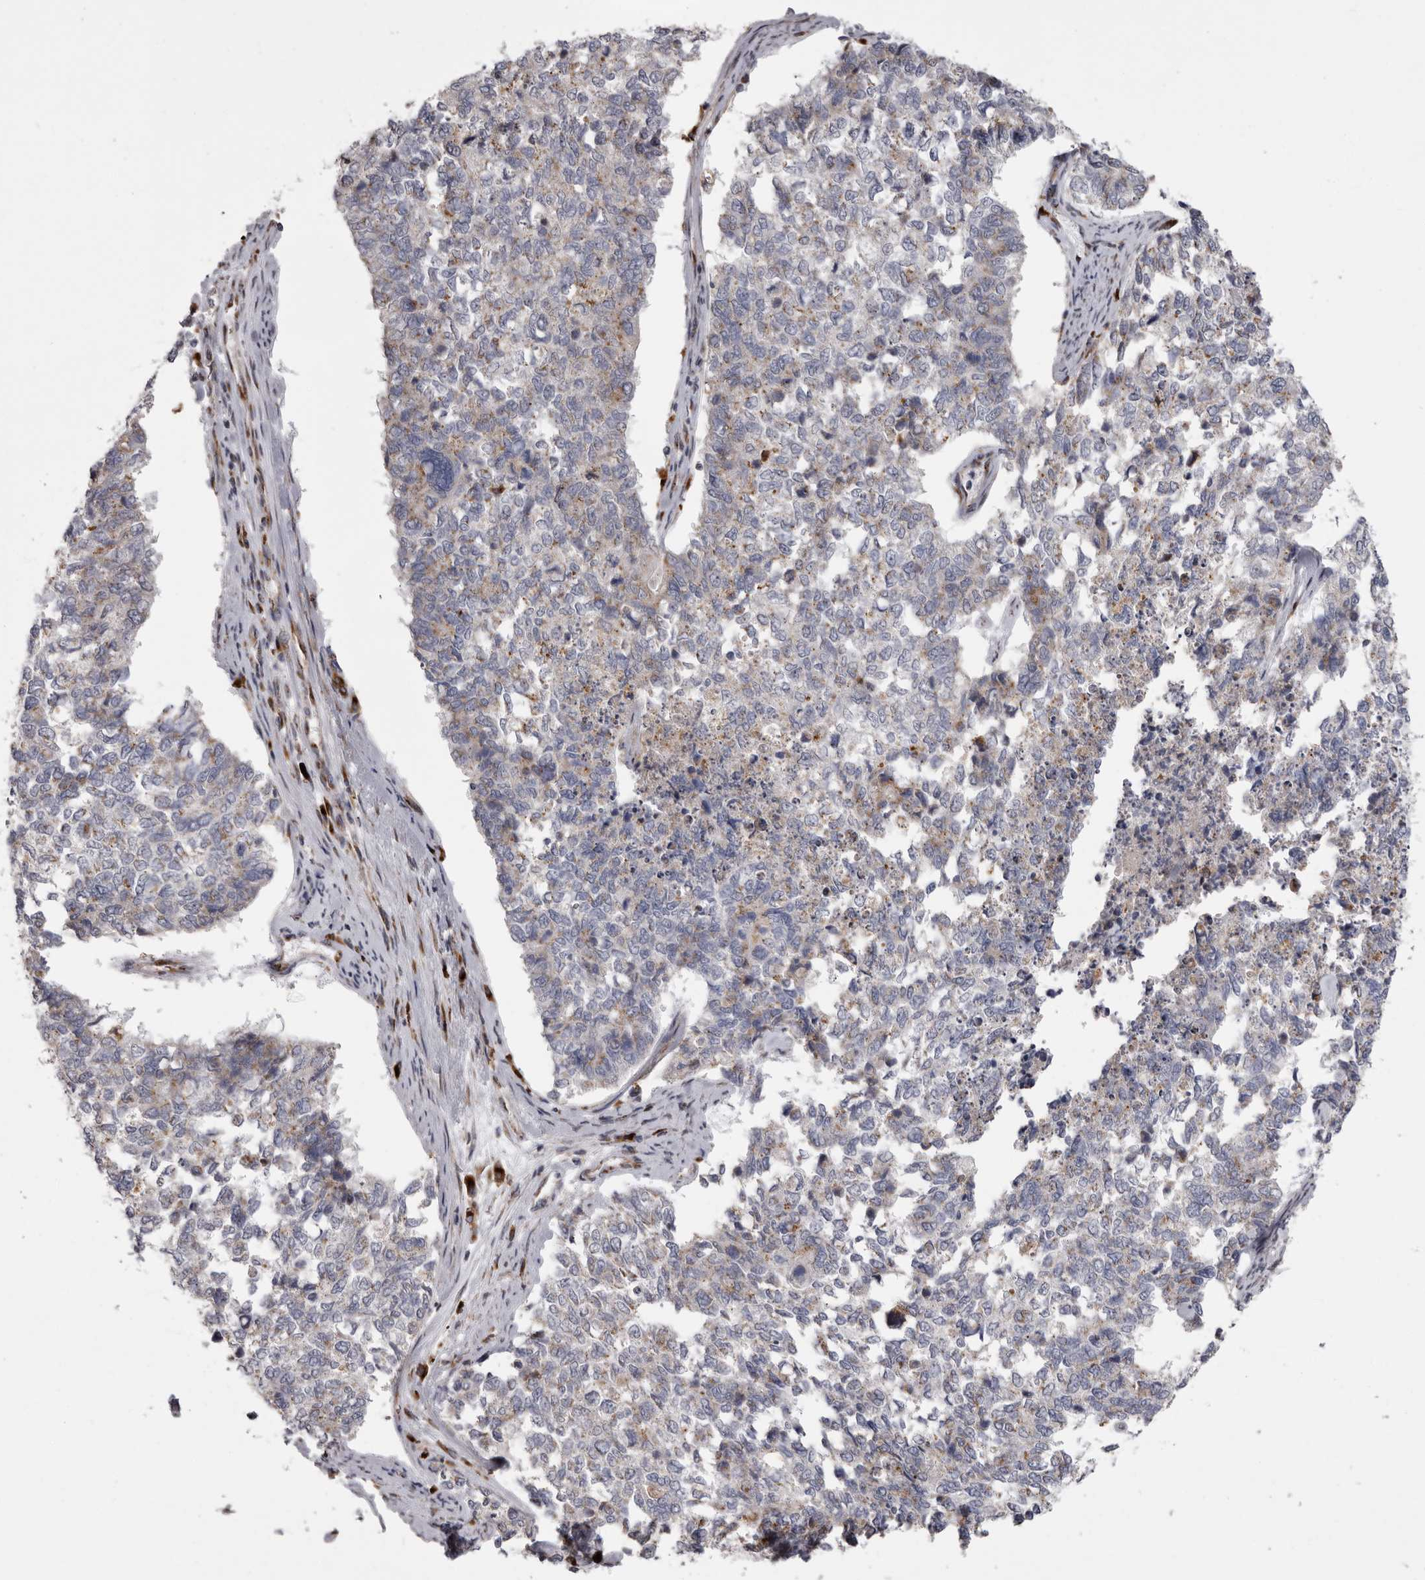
{"staining": {"intensity": "weak", "quantity": "25%-75%", "location": "cytoplasmic/membranous"}, "tissue": "cervical cancer", "cell_type": "Tumor cells", "image_type": "cancer", "snomed": [{"axis": "morphology", "description": "Squamous cell carcinoma, NOS"}, {"axis": "topography", "description": "Cervix"}], "caption": "DAB immunohistochemical staining of human cervical squamous cell carcinoma reveals weak cytoplasmic/membranous protein expression in about 25%-75% of tumor cells.", "gene": "WDR47", "patient": {"sex": "female", "age": 63}}